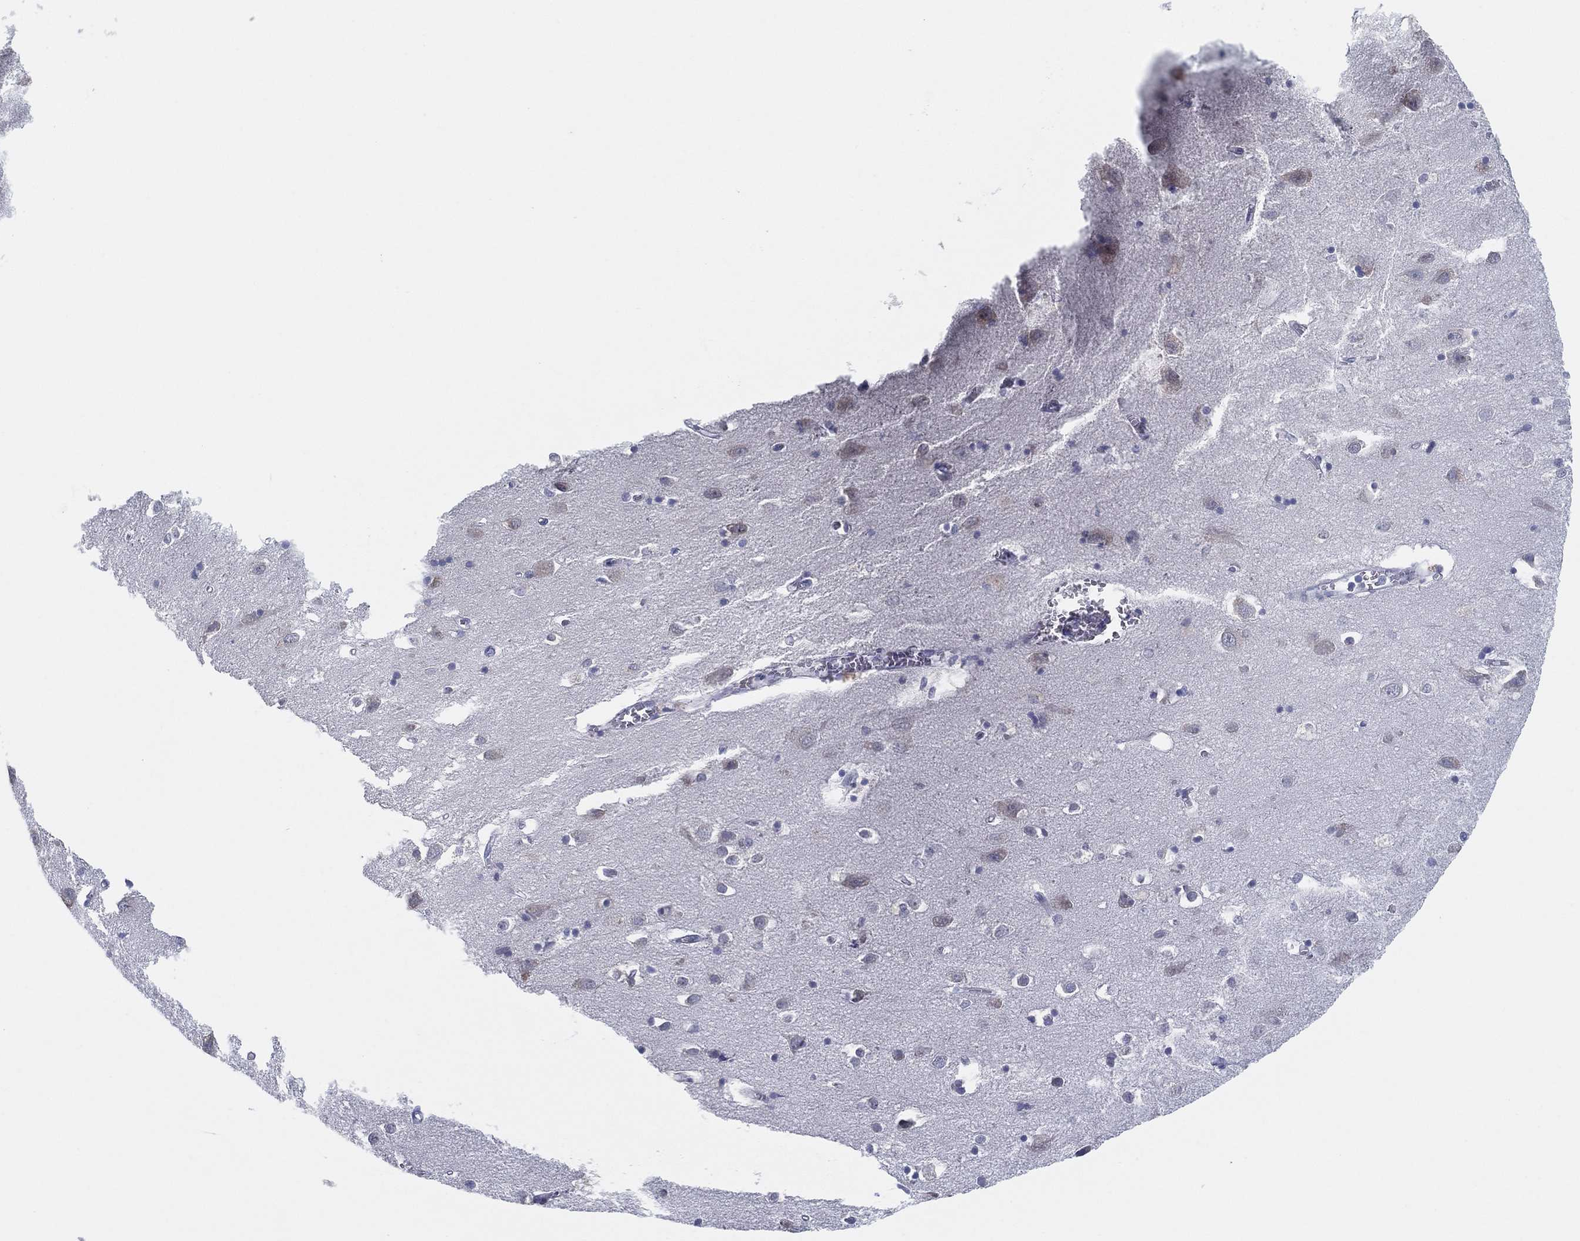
{"staining": {"intensity": "negative", "quantity": "none", "location": "none"}, "tissue": "cerebral cortex", "cell_type": "Endothelial cells", "image_type": "normal", "snomed": [{"axis": "morphology", "description": "Normal tissue, NOS"}, {"axis": "topography", "description": "Cerebral cortex"}], "caption": "Human cerebral cortex stained for a protein using immunohistochemistry (IHC) exhibits no expression in endothelial cells.", "gene": "HEATR4", "patient": {"sex": "male", "age": 70}}